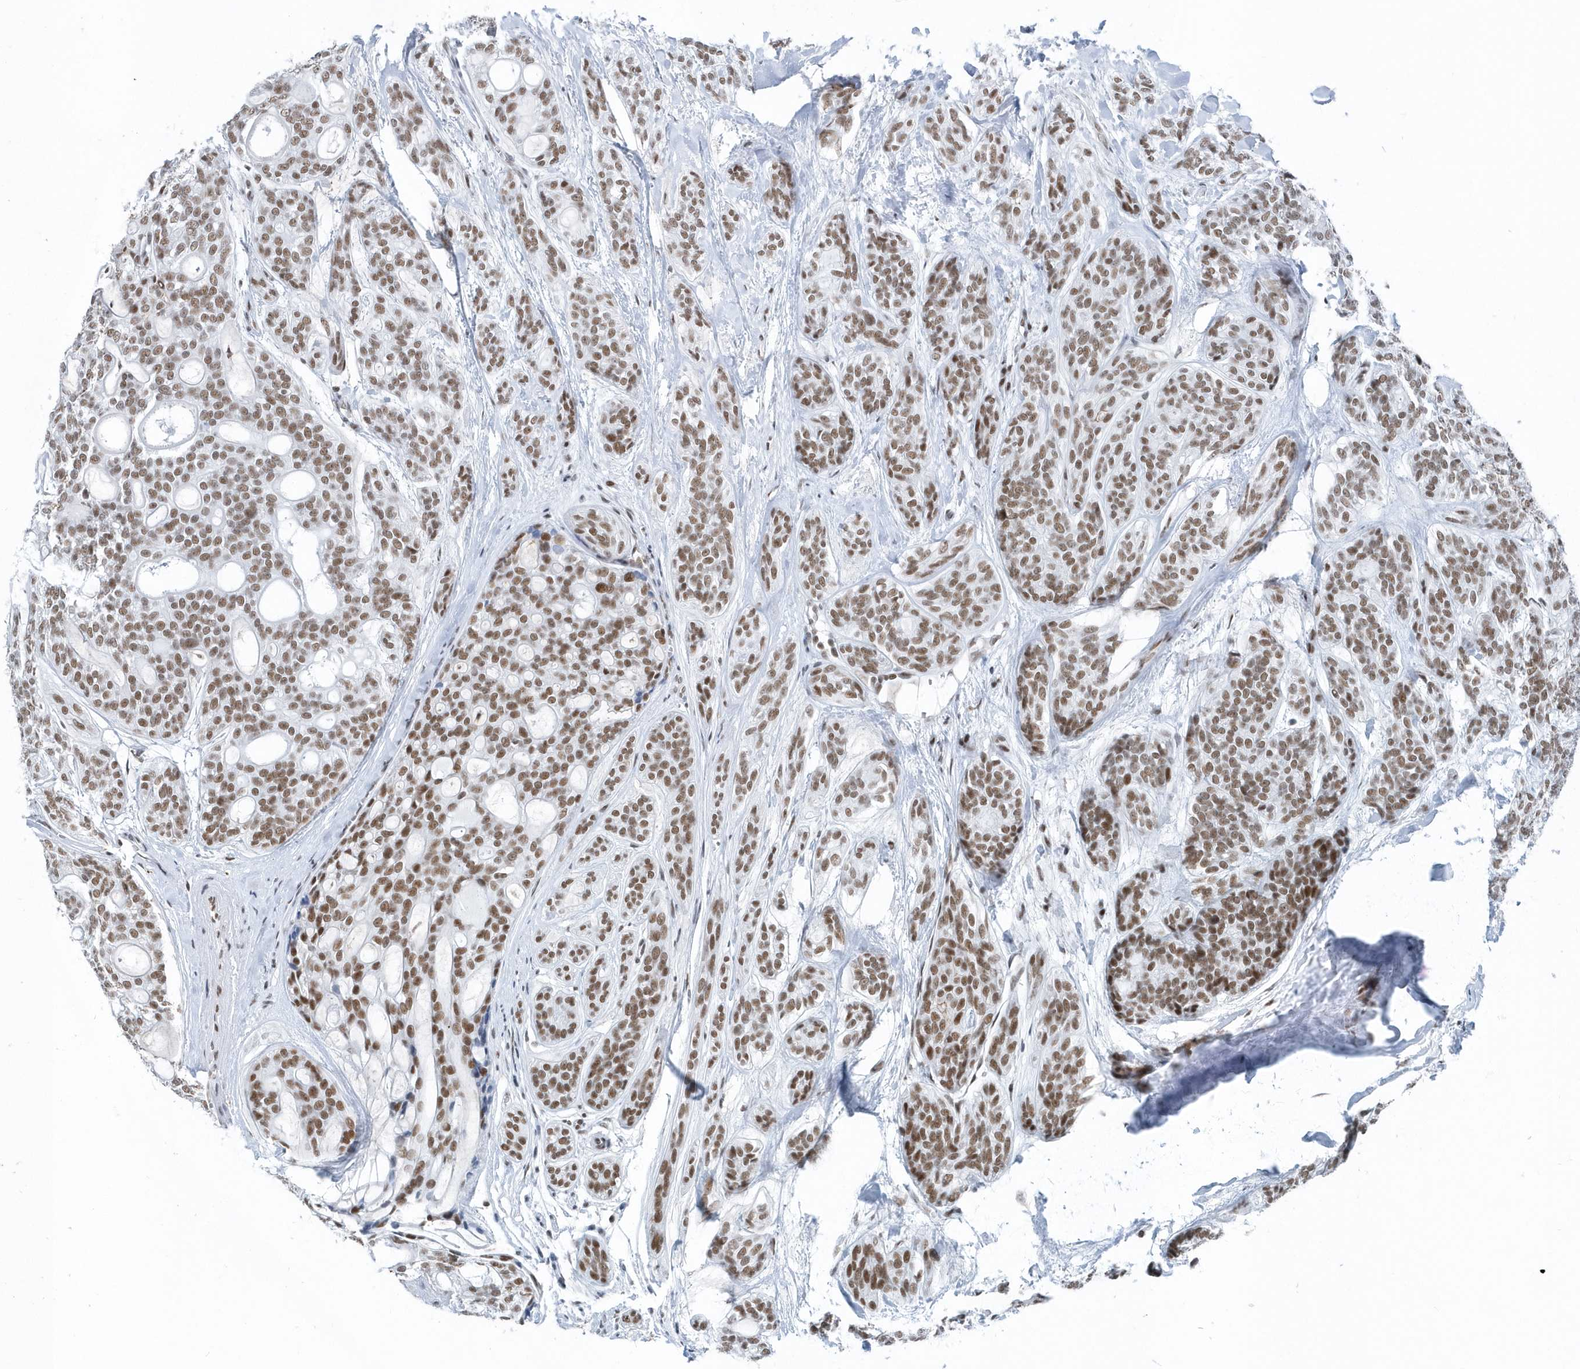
{"staining": {"intensity": "moderate", "quantity": ">75%", "location": "nuclear"}, "tissue": "head and neck cancer", "cell_type": "Tumor cells", "image_type": "cancer", "snomed": [{"axis": "morphology", "description": "Adenocarcinoma, NOS"}, {"axis": "topography", "description": "Head-Neck"}], "caption": "DAB (3,3'-diaminobenzidine) immunohistochemical staining of head and neck cancer (adenocarcinoma) shows moderate nuclear protein staining in approximately >75% of tumor cells.", "gene": "FIP1L1", "patient": {"sex": "male", "age": 66}}